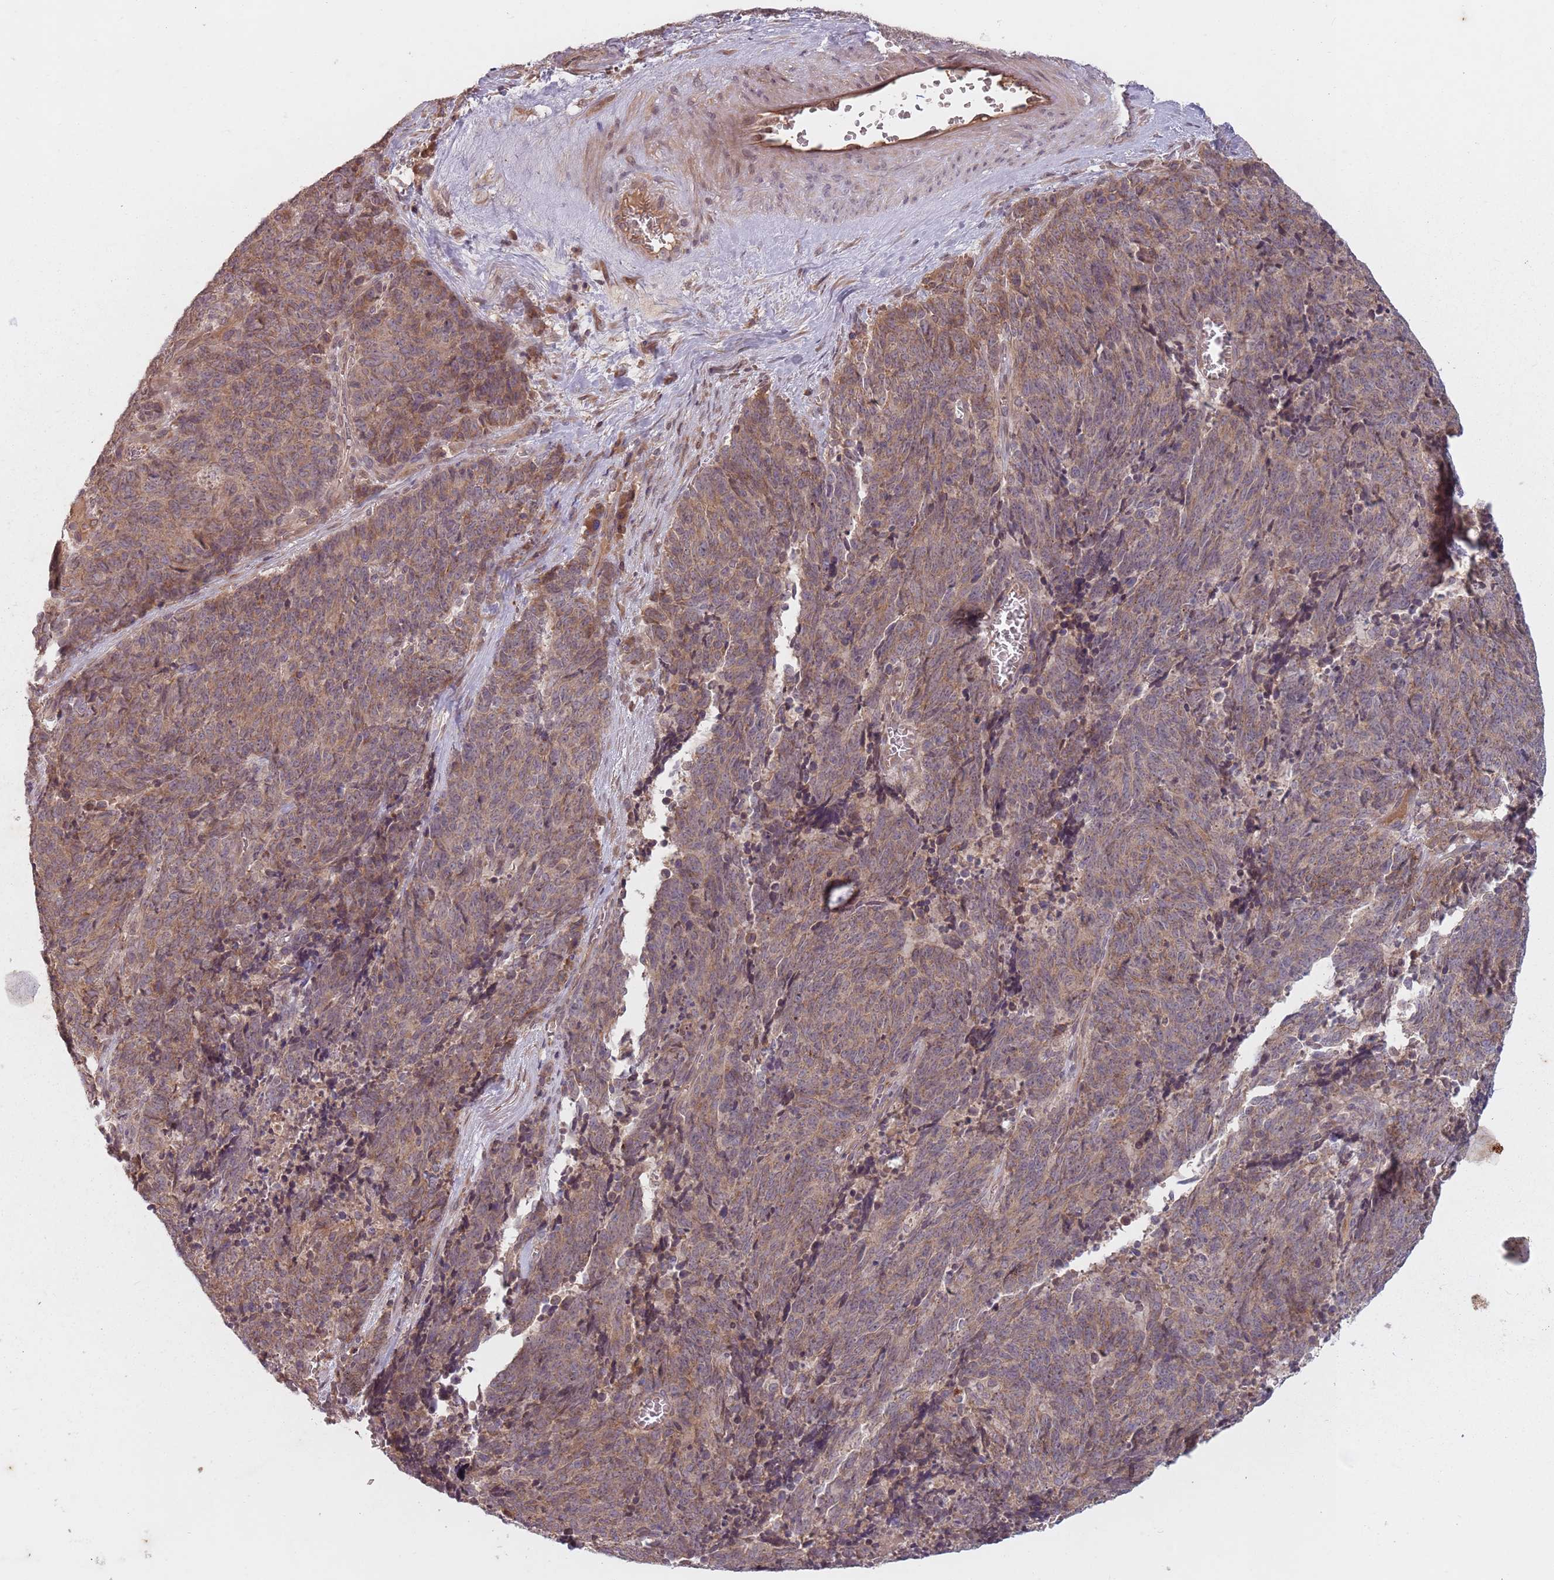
{"staining": {"intensity": "weak", "quantity": ">75%", "location": "cytoplasmic/membranous"}, "tissue": "cervical cancer", "cell_type": "Tumor cells", "image_type": "cancer", "snomed": [{"axis": "morphology", "description": "Squamous cell carcinoma, NOS"}, {"axis": "topography", "description": "Cervix"}], "caption": "Immunohistochemistry (IHC) histopathology image of human cervical cancer stained for a protein (brown), which reveals low levels of weak cytoplasmic/membranous positivity in approximately >75% of tumor cells.", "gene": "GPR180", "patient": {"sex": "female", "age": 29}}